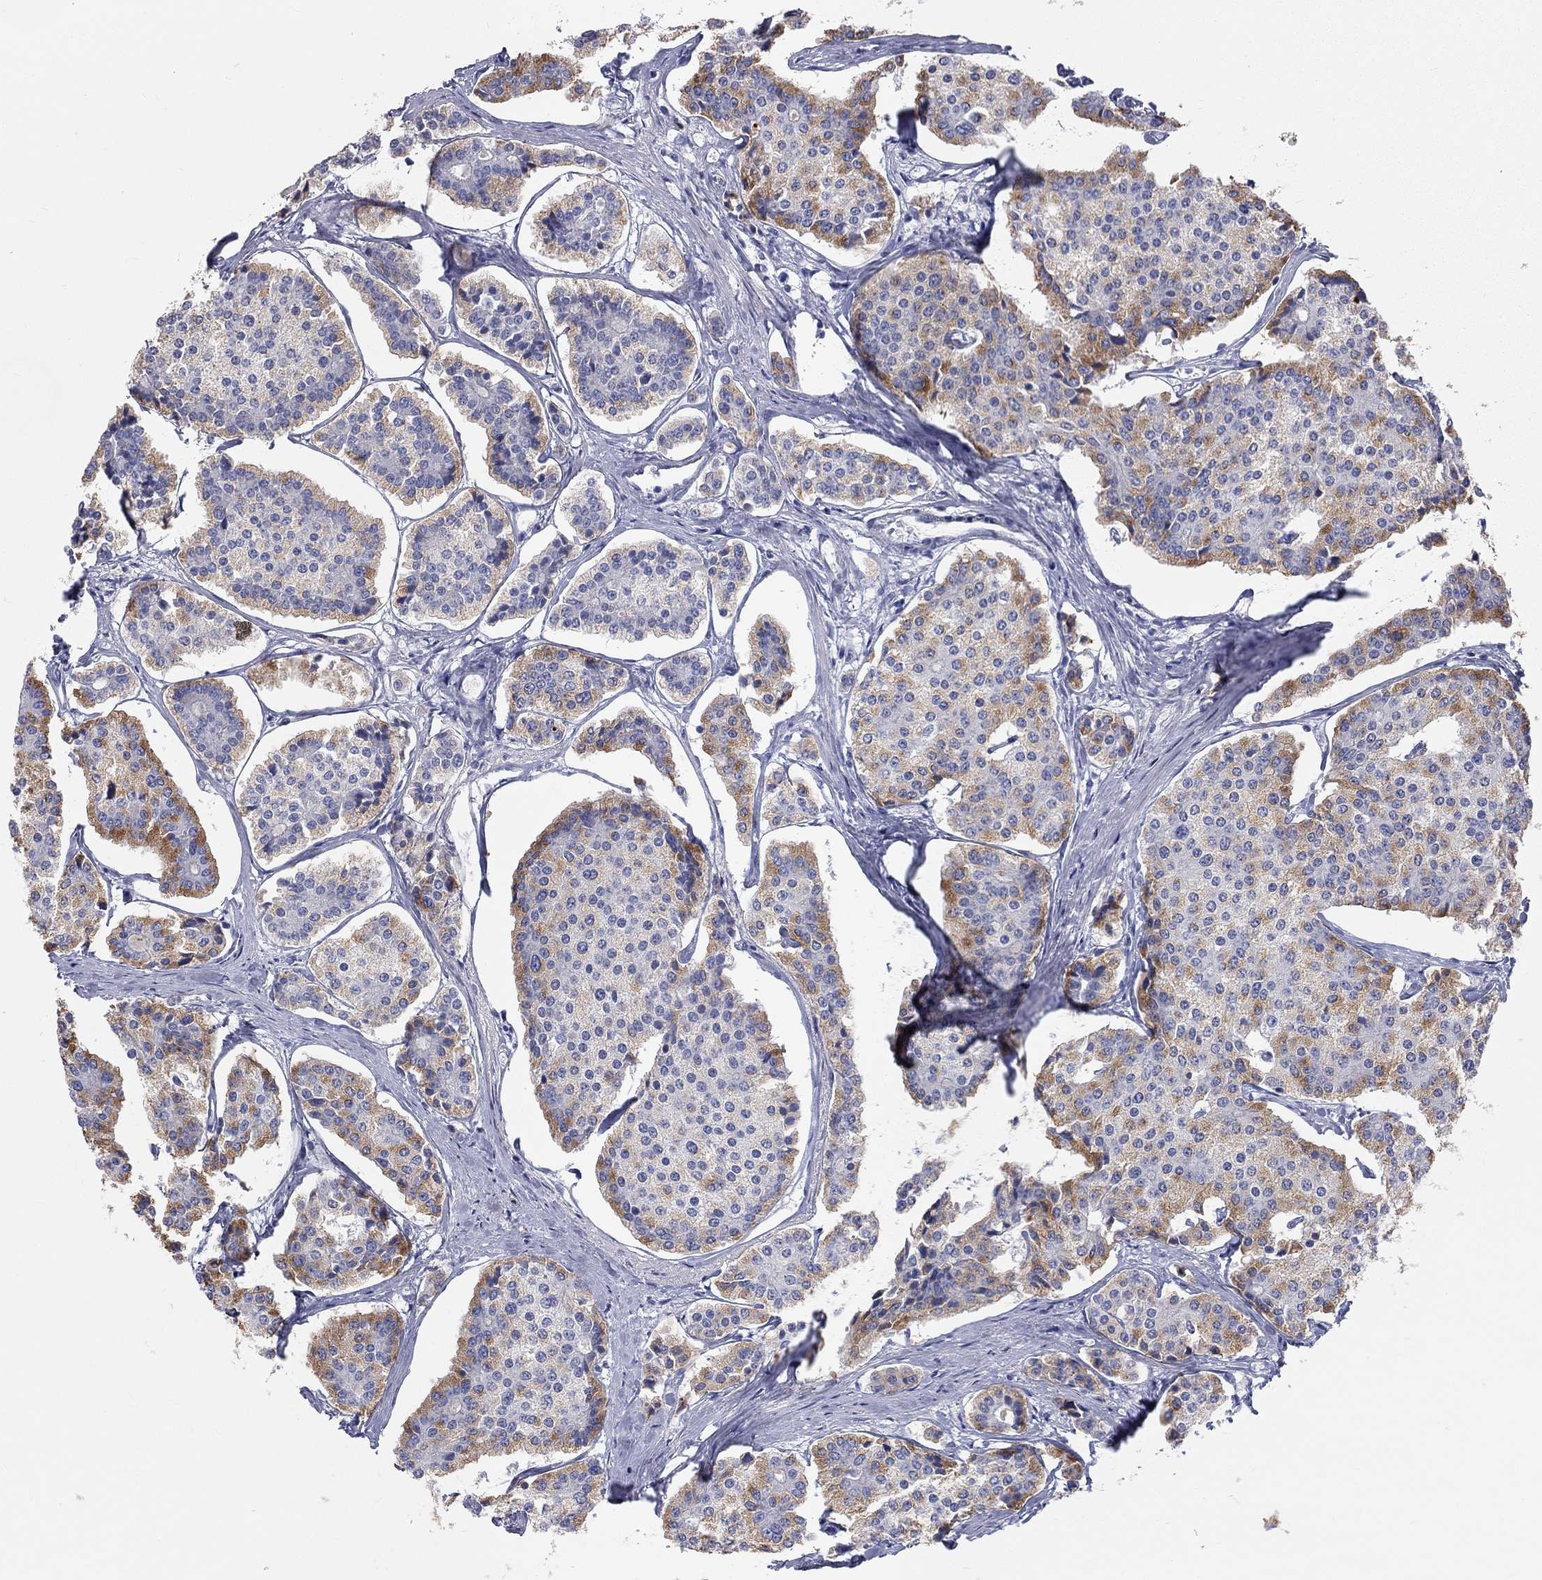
{"staining": {"intensity": "weak", "quantity": "<25%", "location": "cytoplasmic/membranous"}, "tissue": "carcinoid", "cell_type": "Tumor cells", "image_type": "cancer", "snomed": [{"axis": "morphology", "description": "Carcinoid, malignant, NOS"}, {"axis": "topography", "description": "Small intestine"}], "caption": "High magnification brightfield microscopy of malignant carcinoid stained with DAB (brown) and counterstained with hematoxylin (blue): tumor cells show no significant positivity.", "gene": "ST7L", "patient": {"sex": "female", "age": 65}}